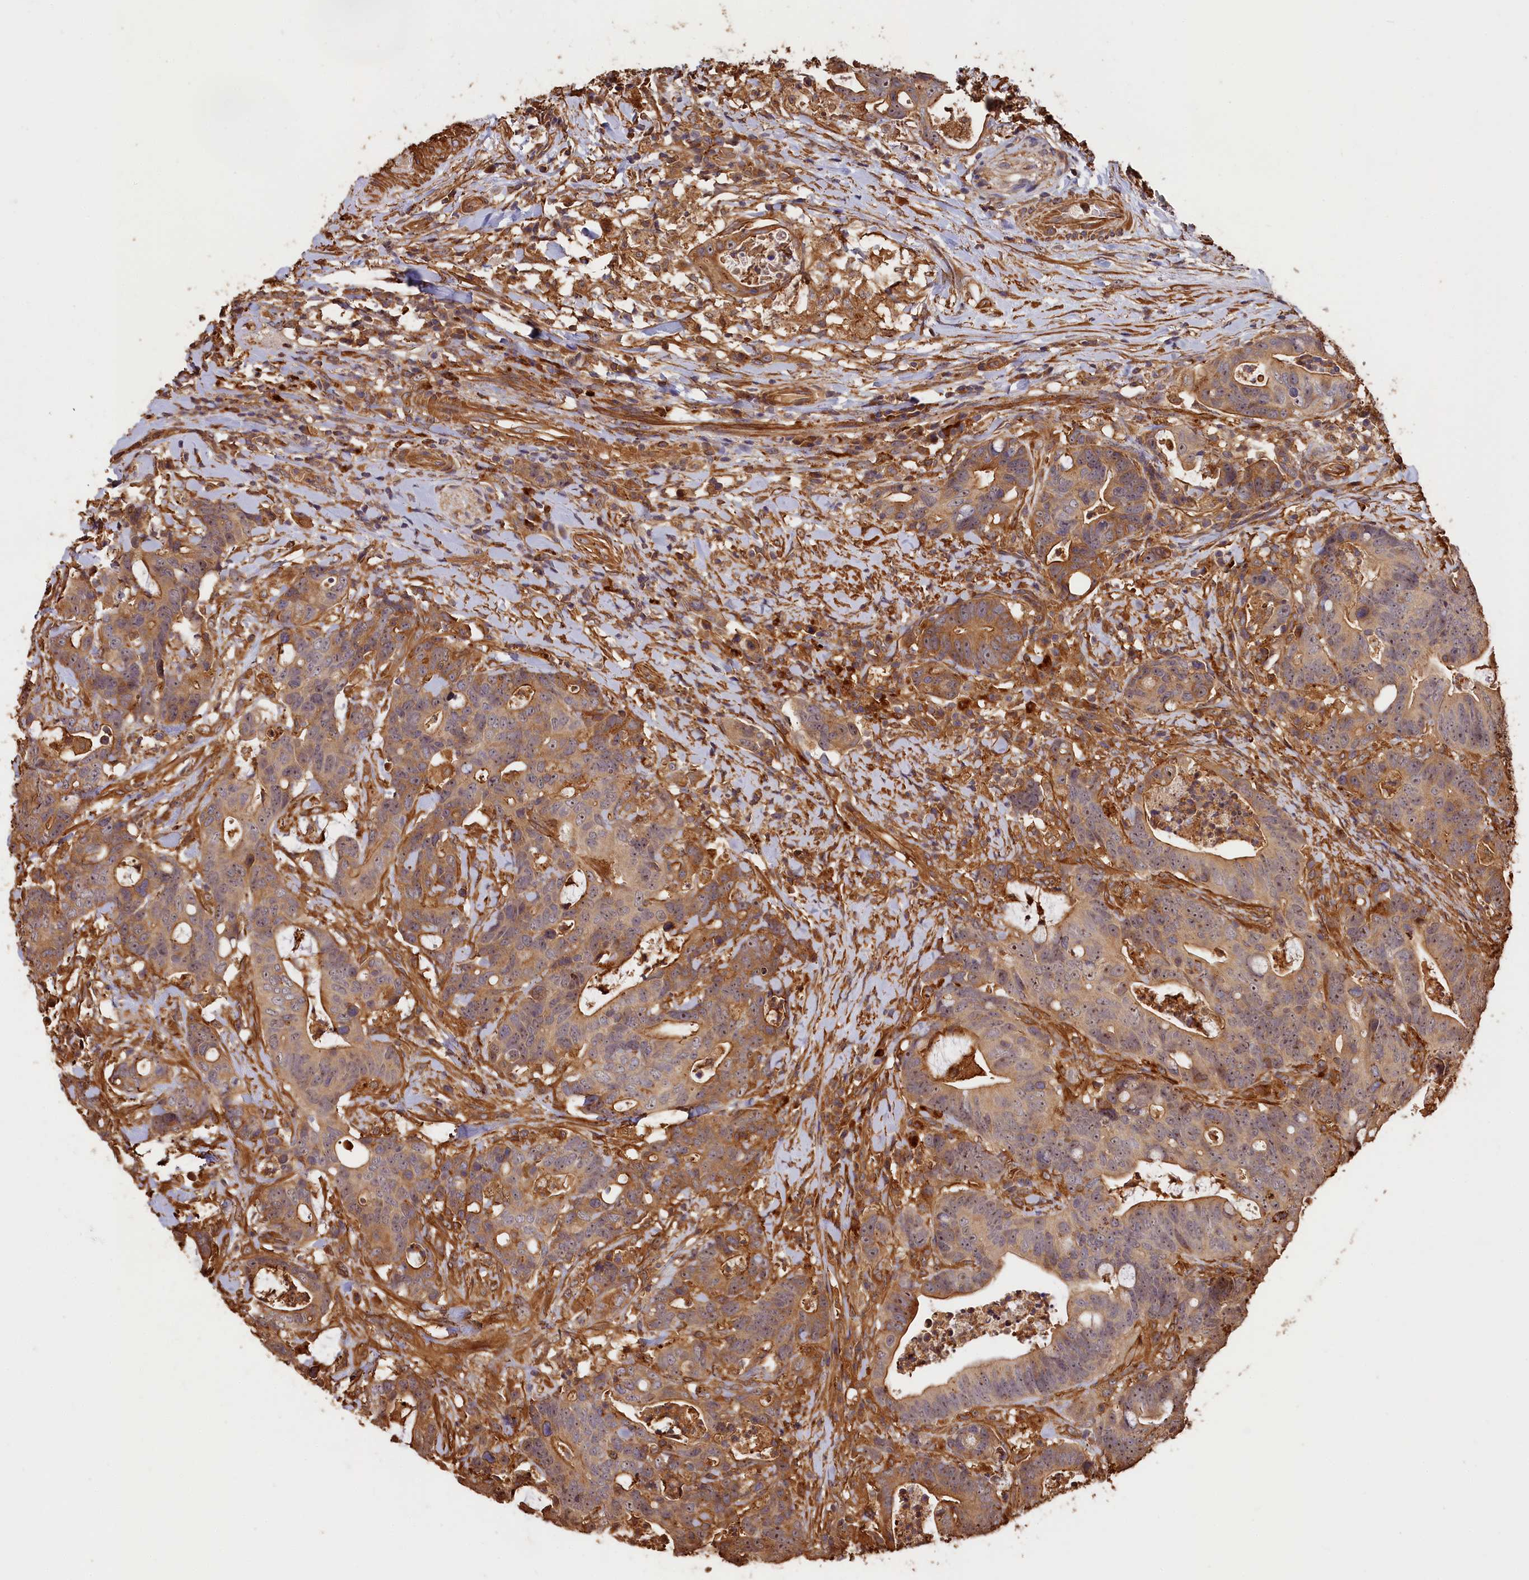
{"staining": {"intensity": "moderate", "quantity": ">75%", "location": "cytoplasmic/membranous,nuclear"}, "tissue": "colorectal cancer", "cell_type": "Tumor cells", "image_type": "cancer", "snomed": [{"axis": "morphology", "description": "Adenocarcinoma, NOS"}, {"axis": "topography", "description": "Colon"}], "caption": "Colorectal cancer (adenocarcinoma) was stained to show a protein in brown. There is medium levels of moderate cytoplasmic/membranous and nuclear staining in approximately >75% of tumor cells.", "gene": "MMP15", "patient": {"sex": "female", "age": 82}}